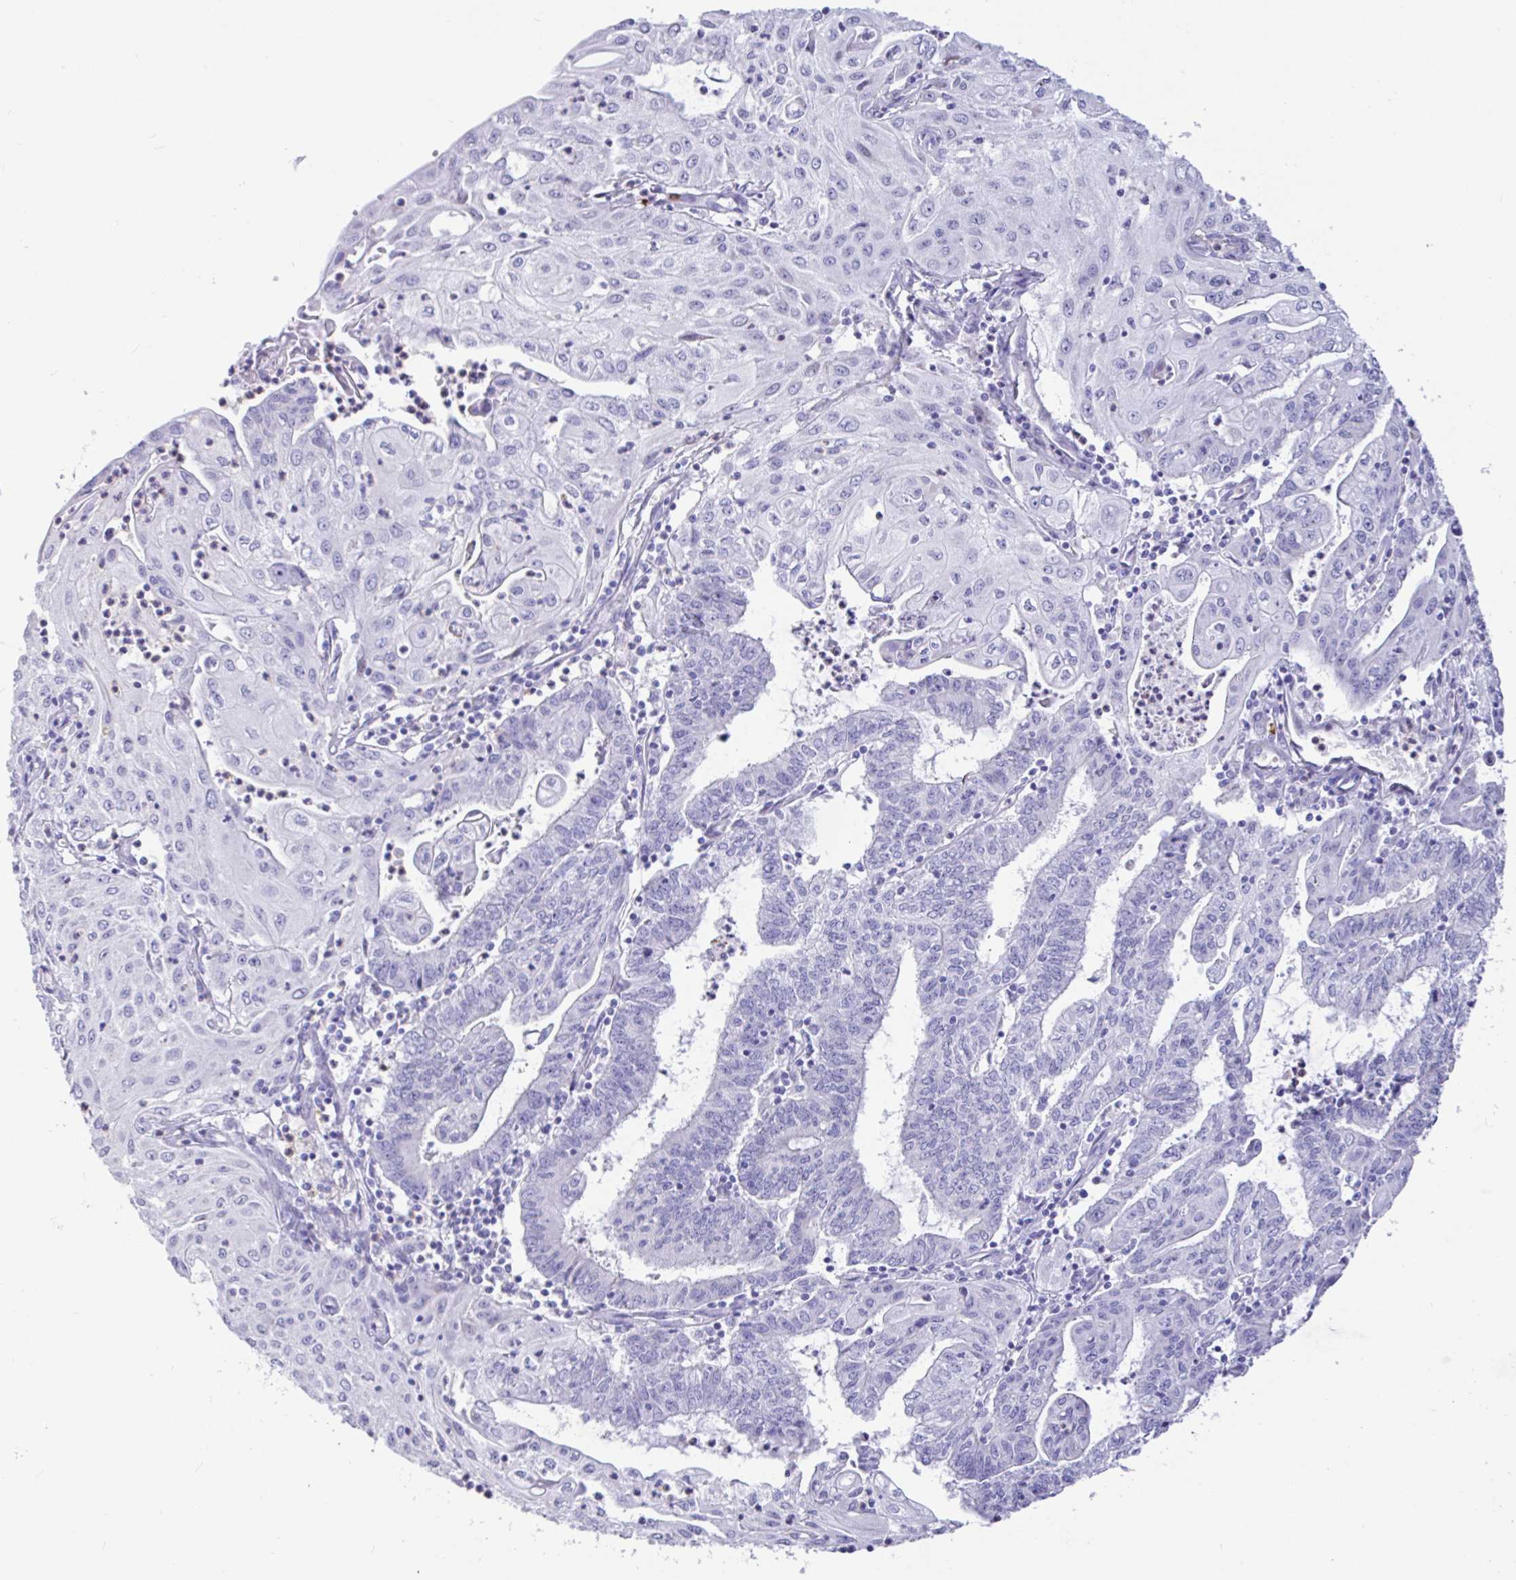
{"staining": {"intensity": "negative", "quantity": "none", "location": "none"}, "tissue": "endometrial cancer", "cell_type": "Tumor cells", "image_type": "cancer", "snomed": [{"axis": "morphology", "description": "Adenocarcinoma, NOS"}, {"axis": "topography", "description": "Endometrium"}], "caption": "Tumor cells are negative for protein expression in human adenocarcinoma (endometrial).", "gene": "CCDC62", "patient": {"sex": "female", "age": 61}}